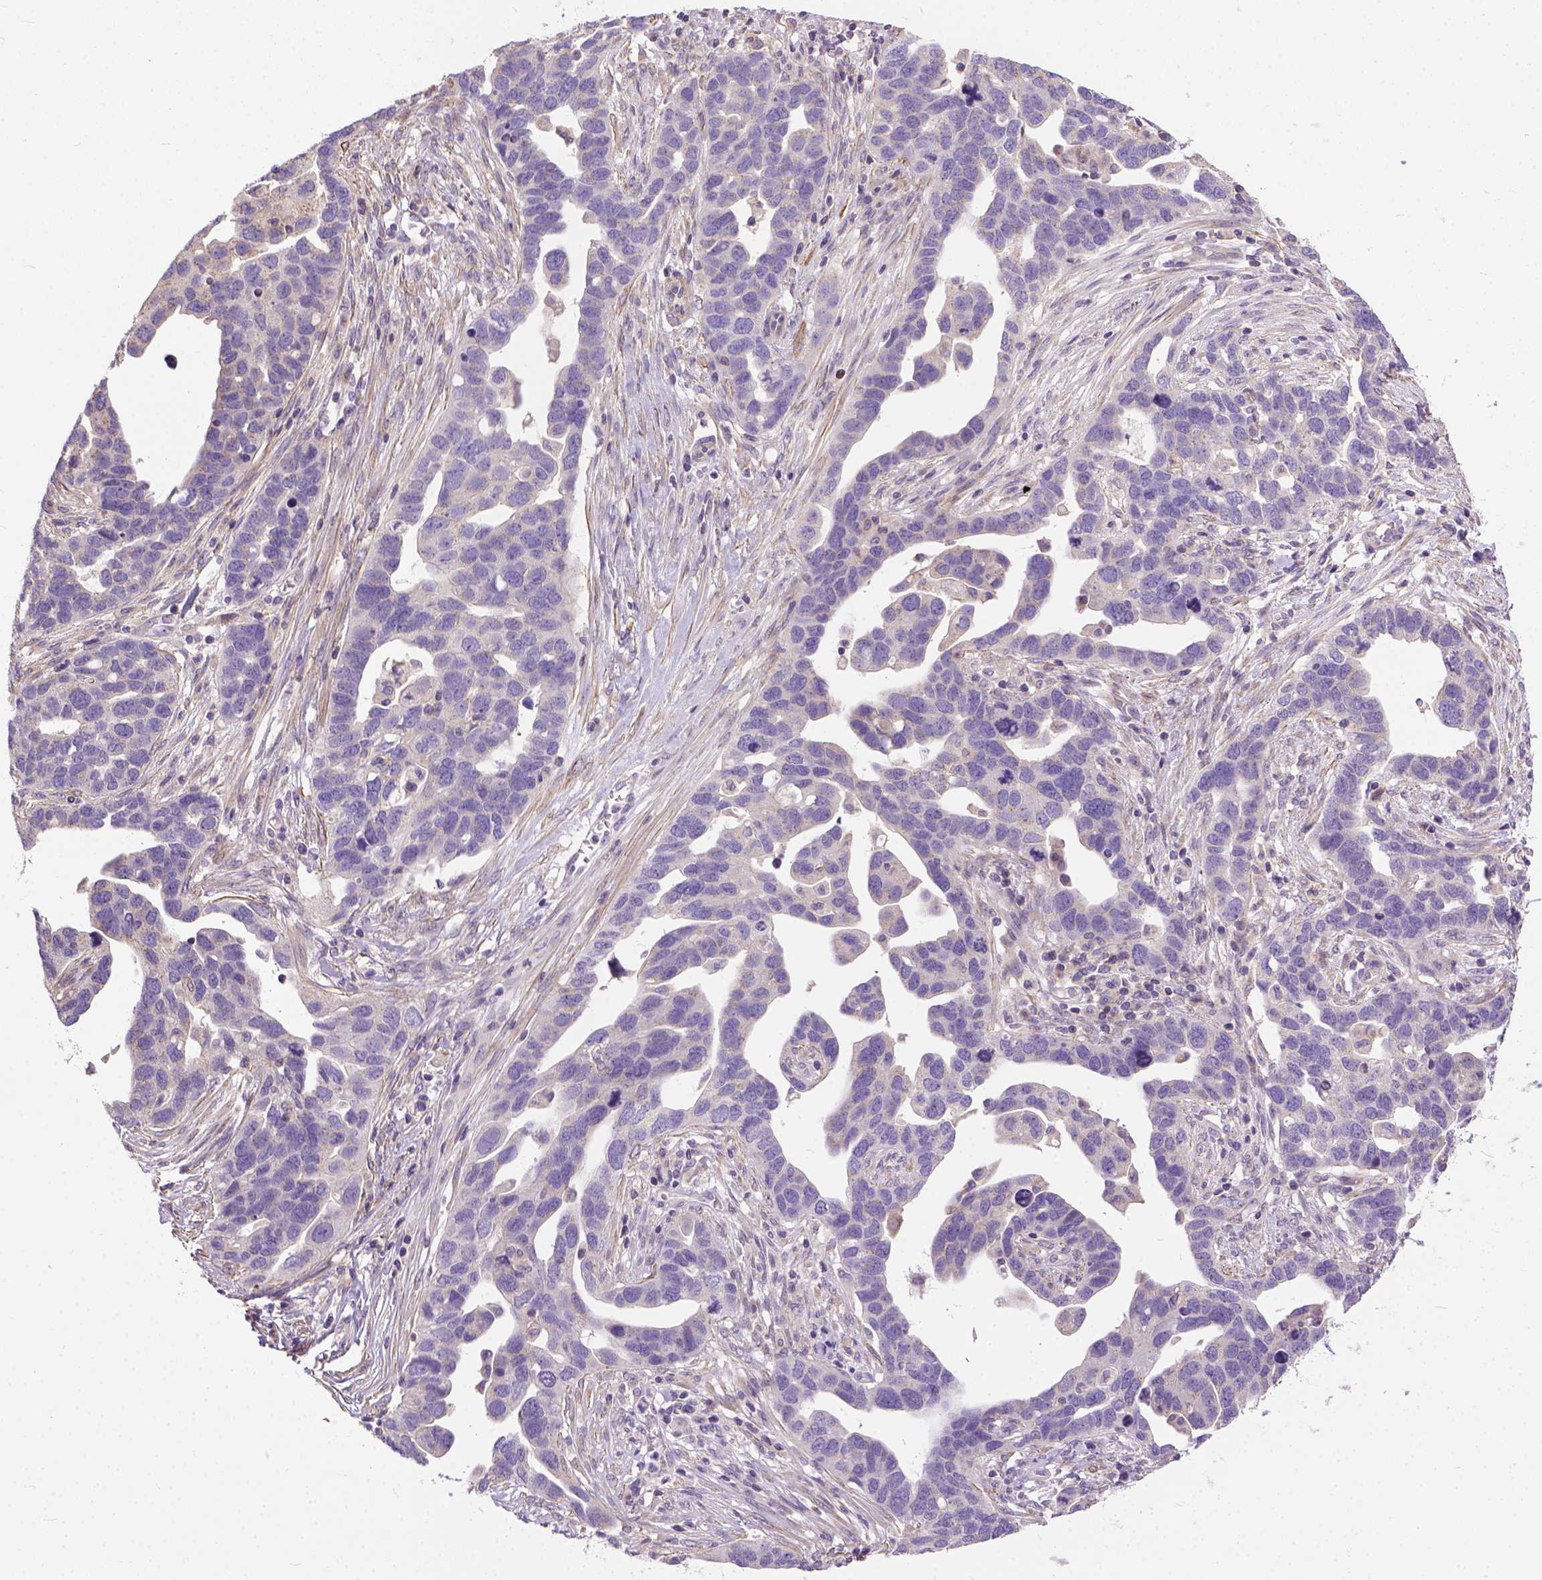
{"staining": {"intensity": "negative", "quantity": "none", "location": "none"}, "tissue": "ovarian cancer", "cell_type": "Tumor cells", "image_type": "cancer", "snomed": [{"axis": "morphology", "description": "Cystadenocarcinoma, serous, NOS"}, {"axis": "topography", "description": "Ovary"}], "caption": "Immunohistochemistry (IHC) of ovarian cancer reveals no positivity in tumor cells. (DAB (3,3'-diaminobenzidine) IHC, high magnification).", "gene": "BANF2", "patient": {"sex": "female", "age": 54}}